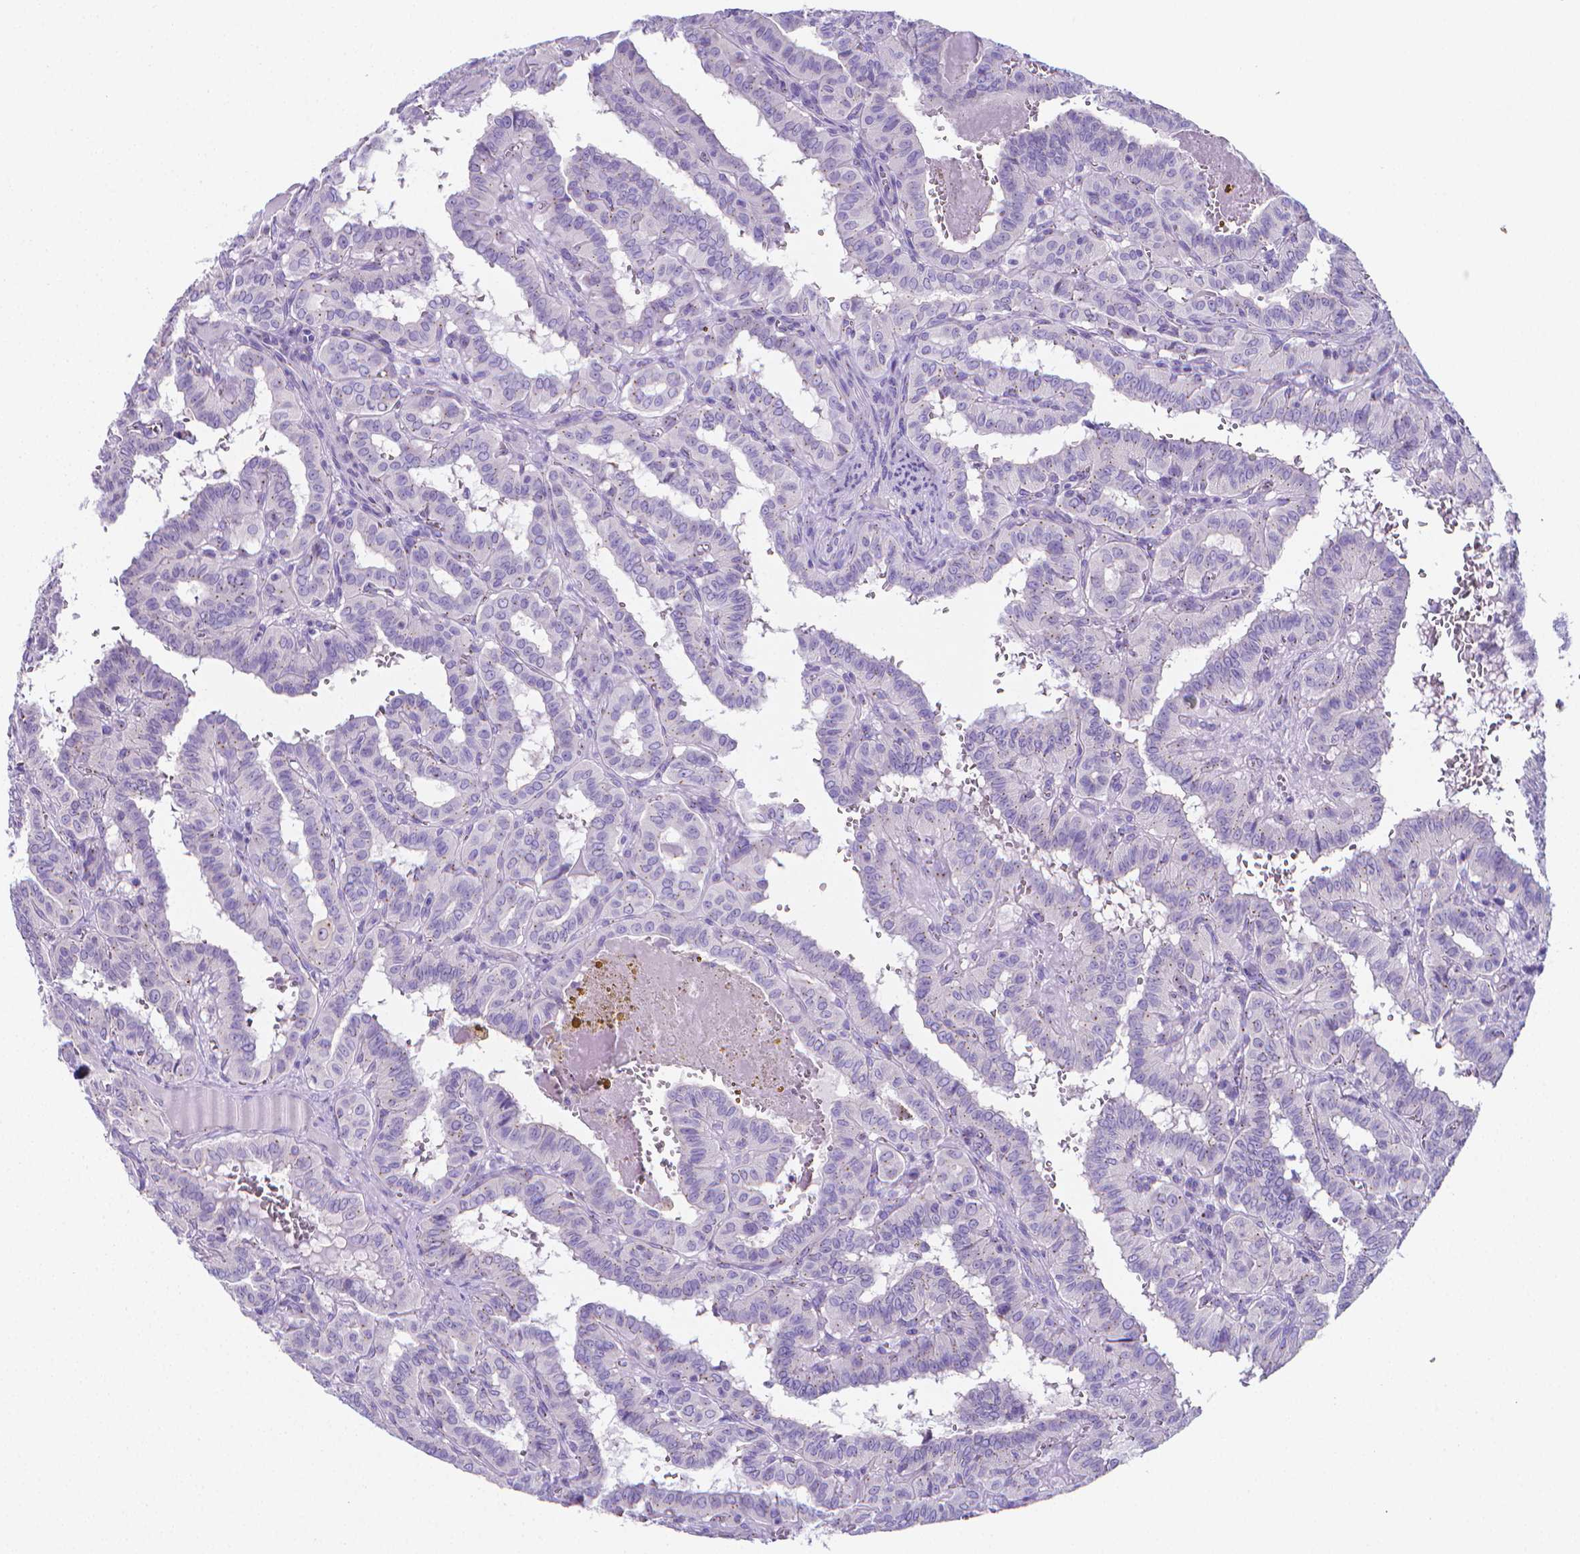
{"staining": {"intensity": "negative", "quantity": "none", "location": "none"}, "tissue": "thyroid cancer", "cell_type": "Tumor cells", "image_type": "cancer", "snomed": [{"axis": "morphology", "description": "Papillary adenocarcinoma, NOS"}, {"axis": "topography", "description": "Thyroid gland"}], "caption": "IHC photomicrograph of neoplastic tissue: human thyroid cancer stained with DAB (3,3'-diaminobenzidine) shows no significant protein staining in tumor cells.", "gene": "LRRC73", "patient": {"sex": "female", "age": 21}}